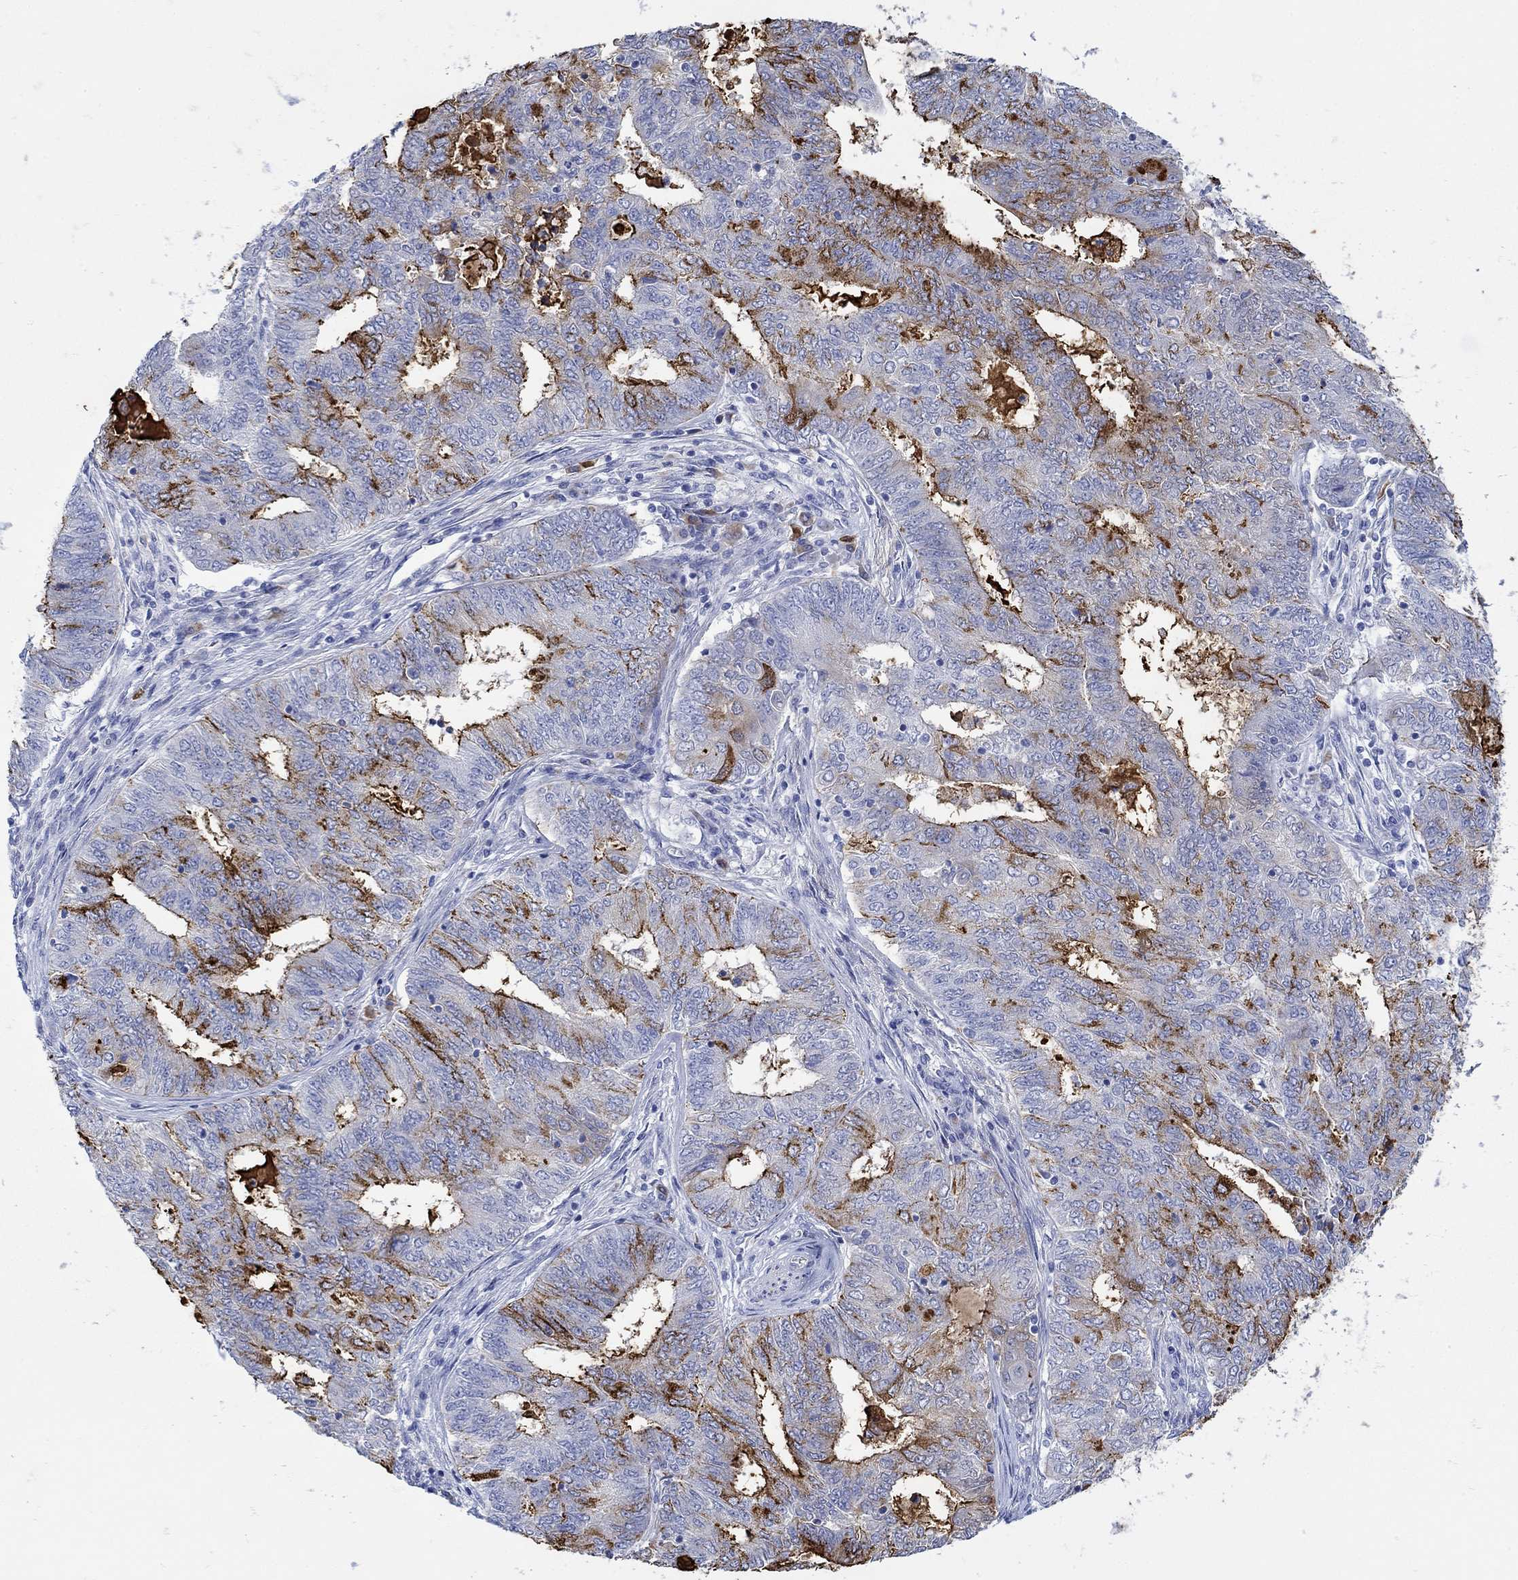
{"staining": {"intensity": "strong", "quantity": "25%-75%", "location": "cytoplasmic/membranous"}, "tissue": "endometrial cancer", "cell_type": "Tumor cells", "image_type": "cancer", "snomed": [{"axis": "morphology", "description": "Adenocarcinoma, NOS"}, {"axis": "topography", "description": "Endometrium"}], "caption": "Brown immunohistochemical staining in endometrial adenocarcinoma demonstrates strong cytoplasmic/membranous staining in about 25%-75% of tumor cells.", "gene": "ANKMY1", "patient": {"sex": "female", "age": 62}}